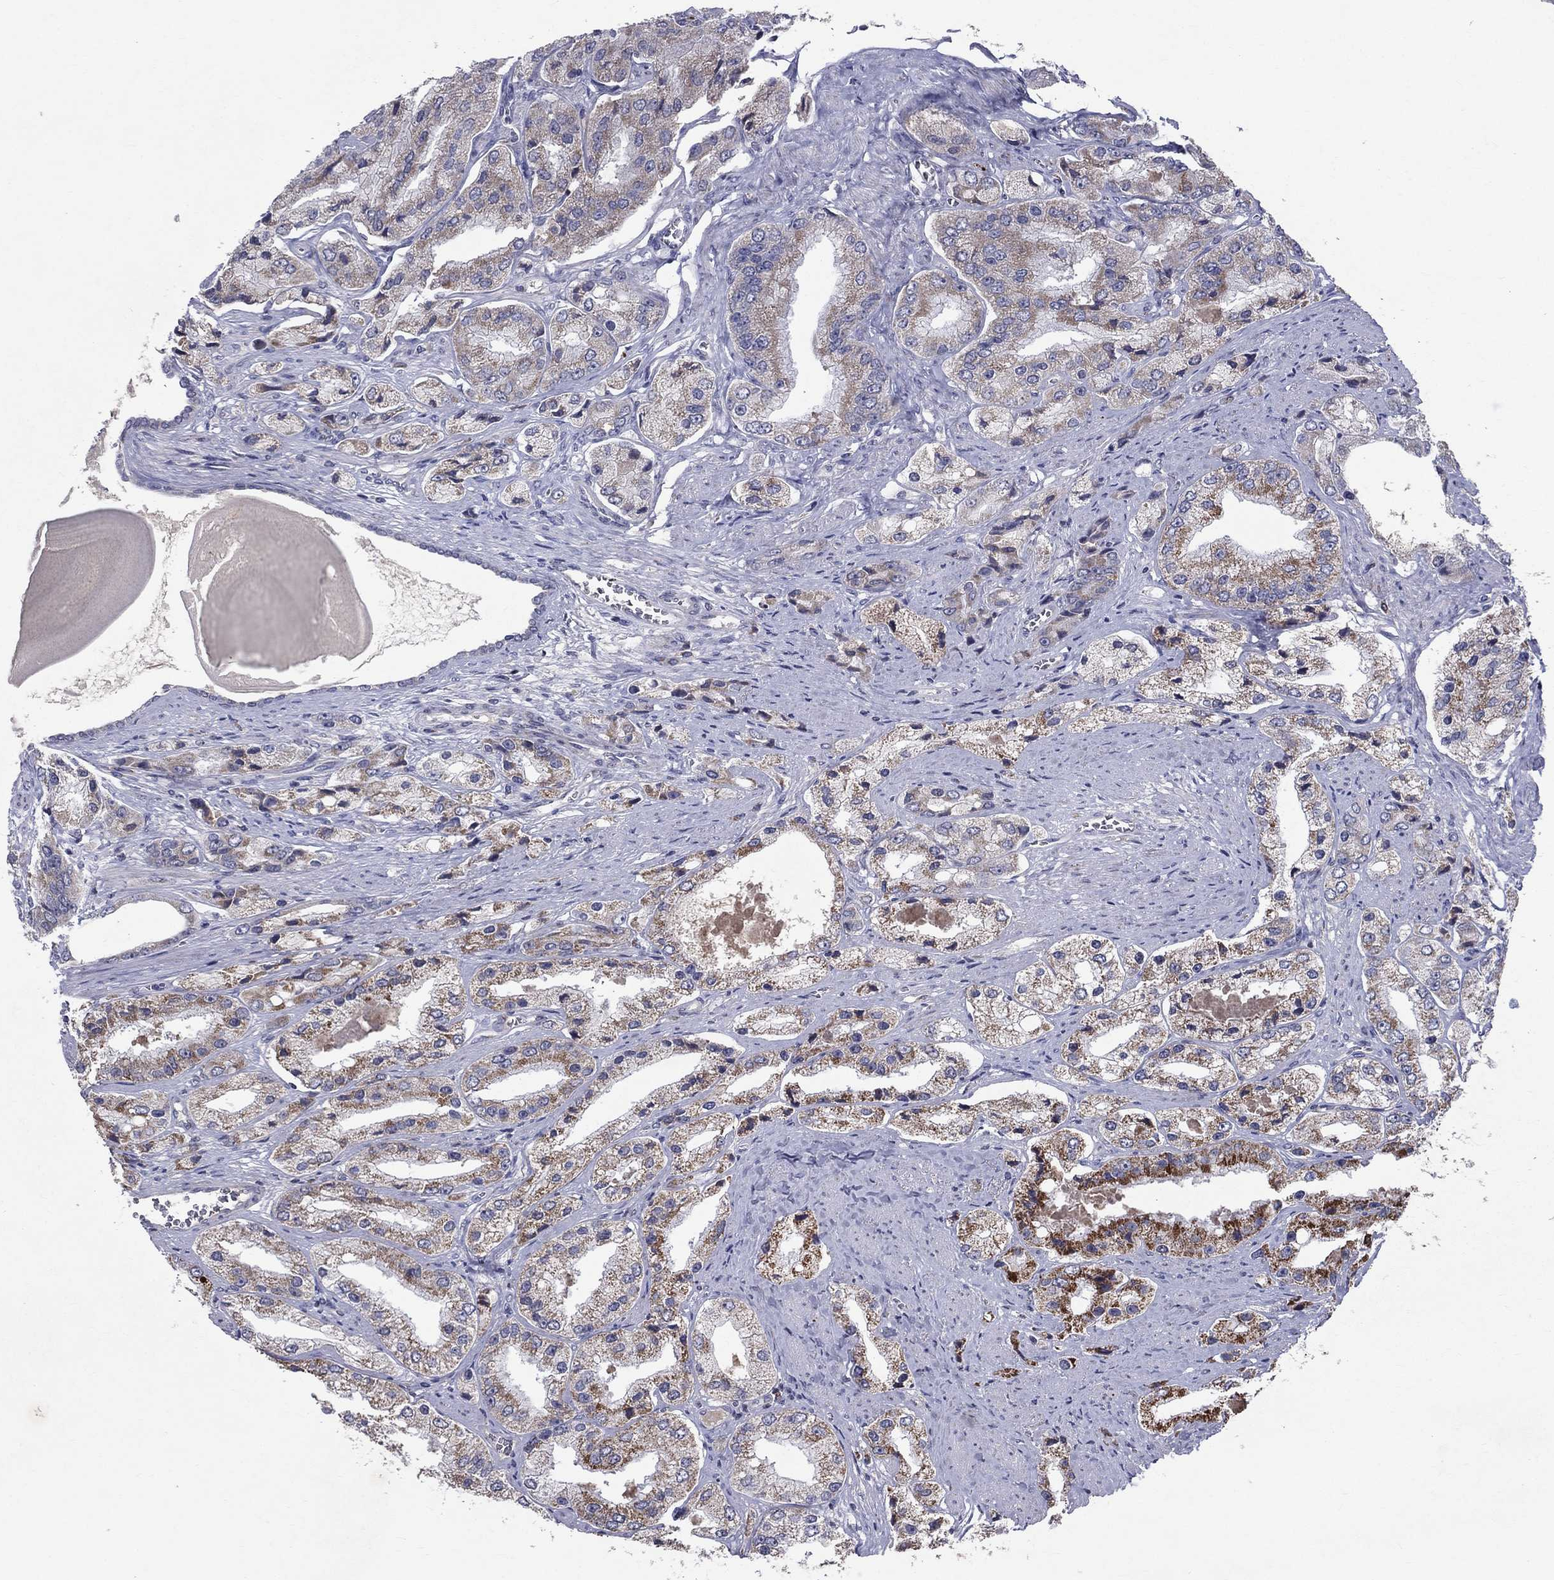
{"staining": {"intensity": "moderate", "quantity": "<25%", "location": "cytoplasmic/membranous"}, "tissue": "prostate cancer", "cell_type": "Tumor cells", "image_type": "cancer", "snomed": [{"axis": "morphology", "description": "Adenocarcinoma, Low grade"}, {"axis": "topography", "description": "Prostate"}], "caption": "Prostate adenocarcinoma (low-grade) tissue shows moderate cytoplasmic/membranous staining in approximately <25% of tumor cells", "gene": "SLC4A10", "patient": {"sex": "male", "age": 69}}